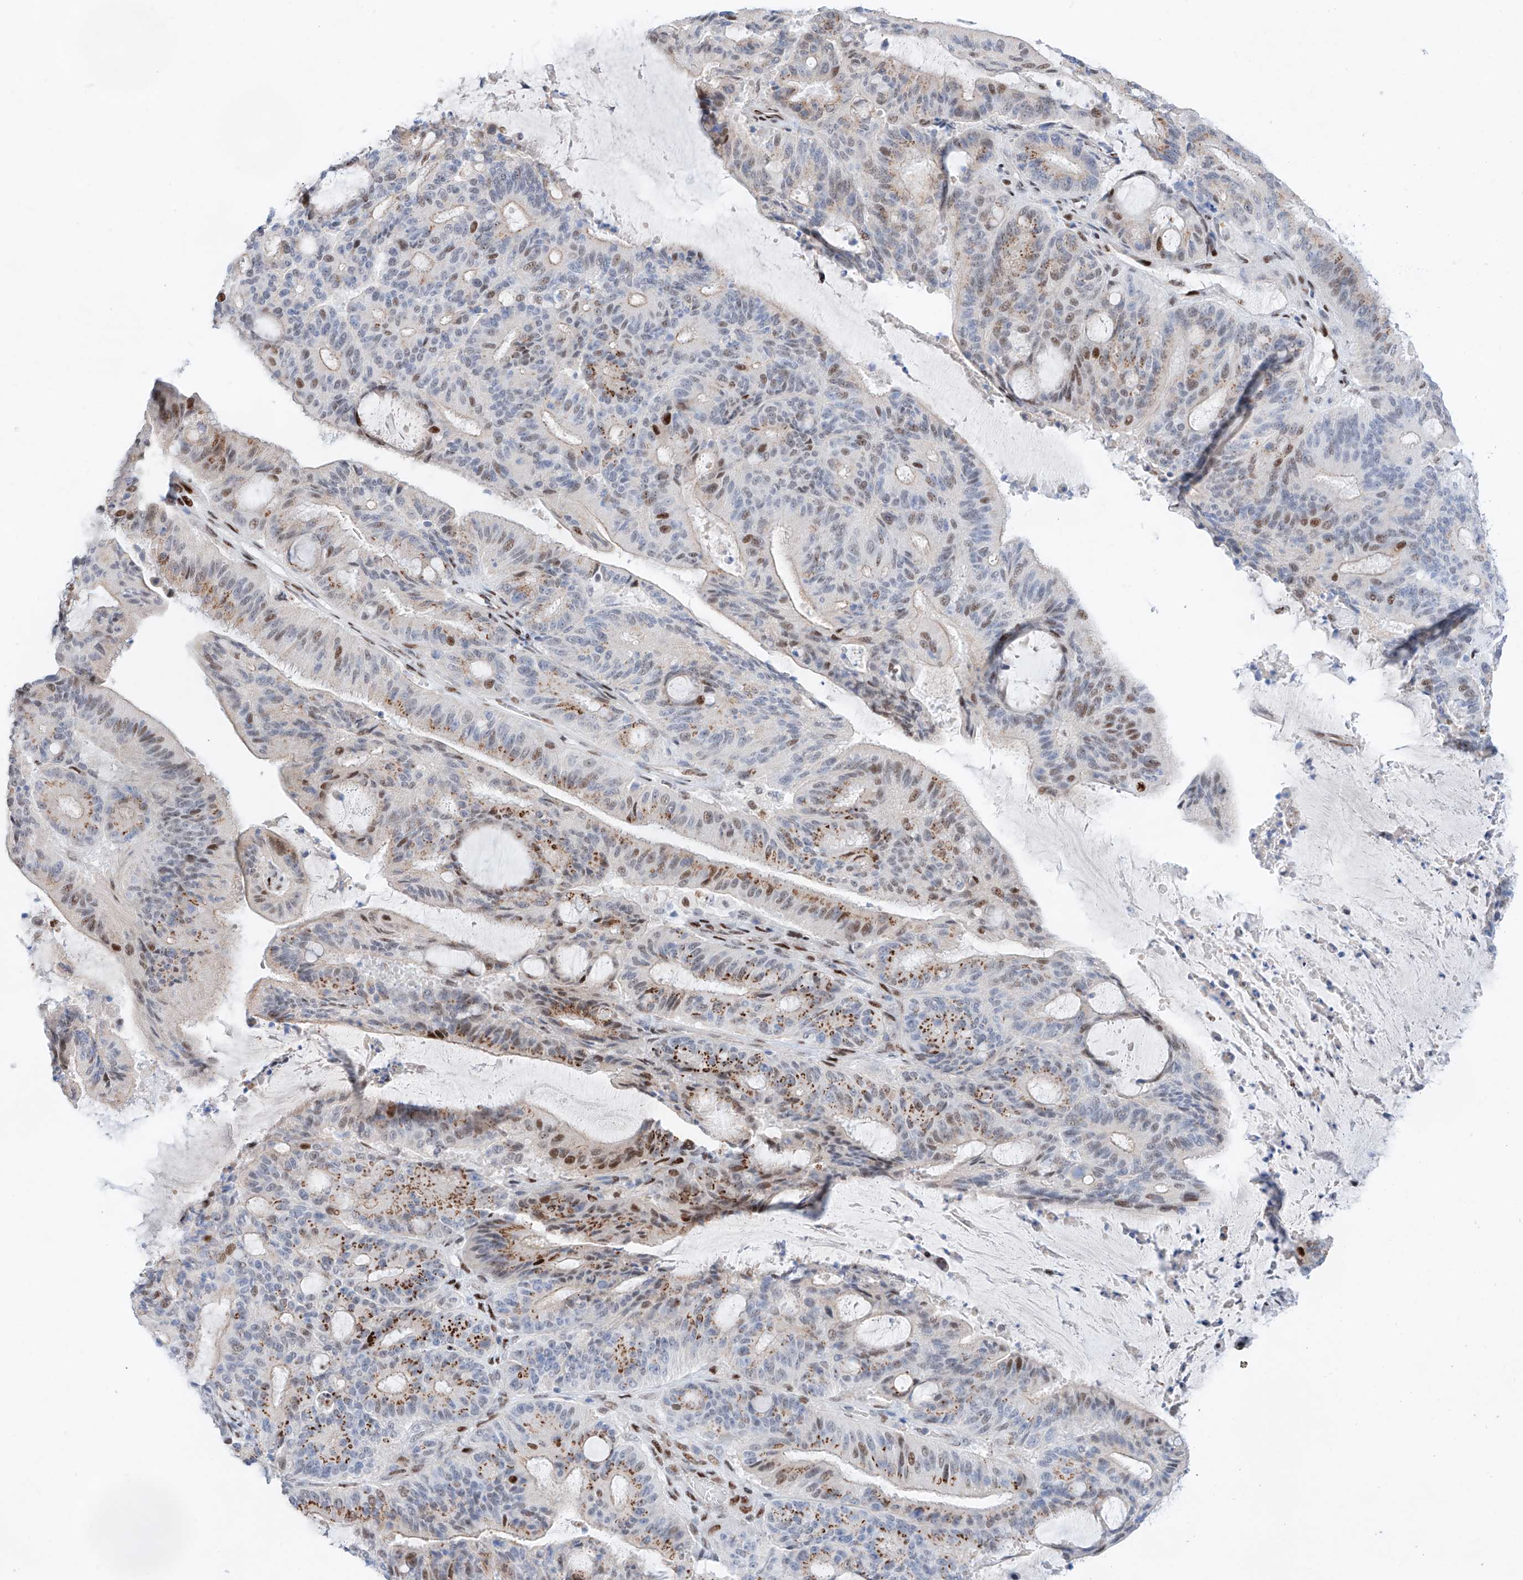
{"staining": {"intensity": "moderate", "quantity": "25%-75%", "location": "cytoplasmic/membranous,nuclear"}, "tissue": "liver cancer", "cell_type": "Tumor cells", "image_type": "cancer", "snomed": [{"axis": "morphology", "description": "Normal tissue, NOS"}, {"axis": "morphology", "description": "Cholangiocarcinoma"}, {"axis": "topography", "description": "Liver"}, {"axis": "topography", "description": "Peripheral nerve tissue"}], "caption": "Protein expression by IHC exhibits moderate cytoplasmic/membranous and nuclear expression in about 25%-75% of tumor cells in liver cholangiocarcinoma. The staining is performed using DAB brown chromogen to label protein expression. The nuclei are counter-stained blue using hematoxylin.", "gene": "NT5C3B", "patient": {"sex": "female", "age": 73}}